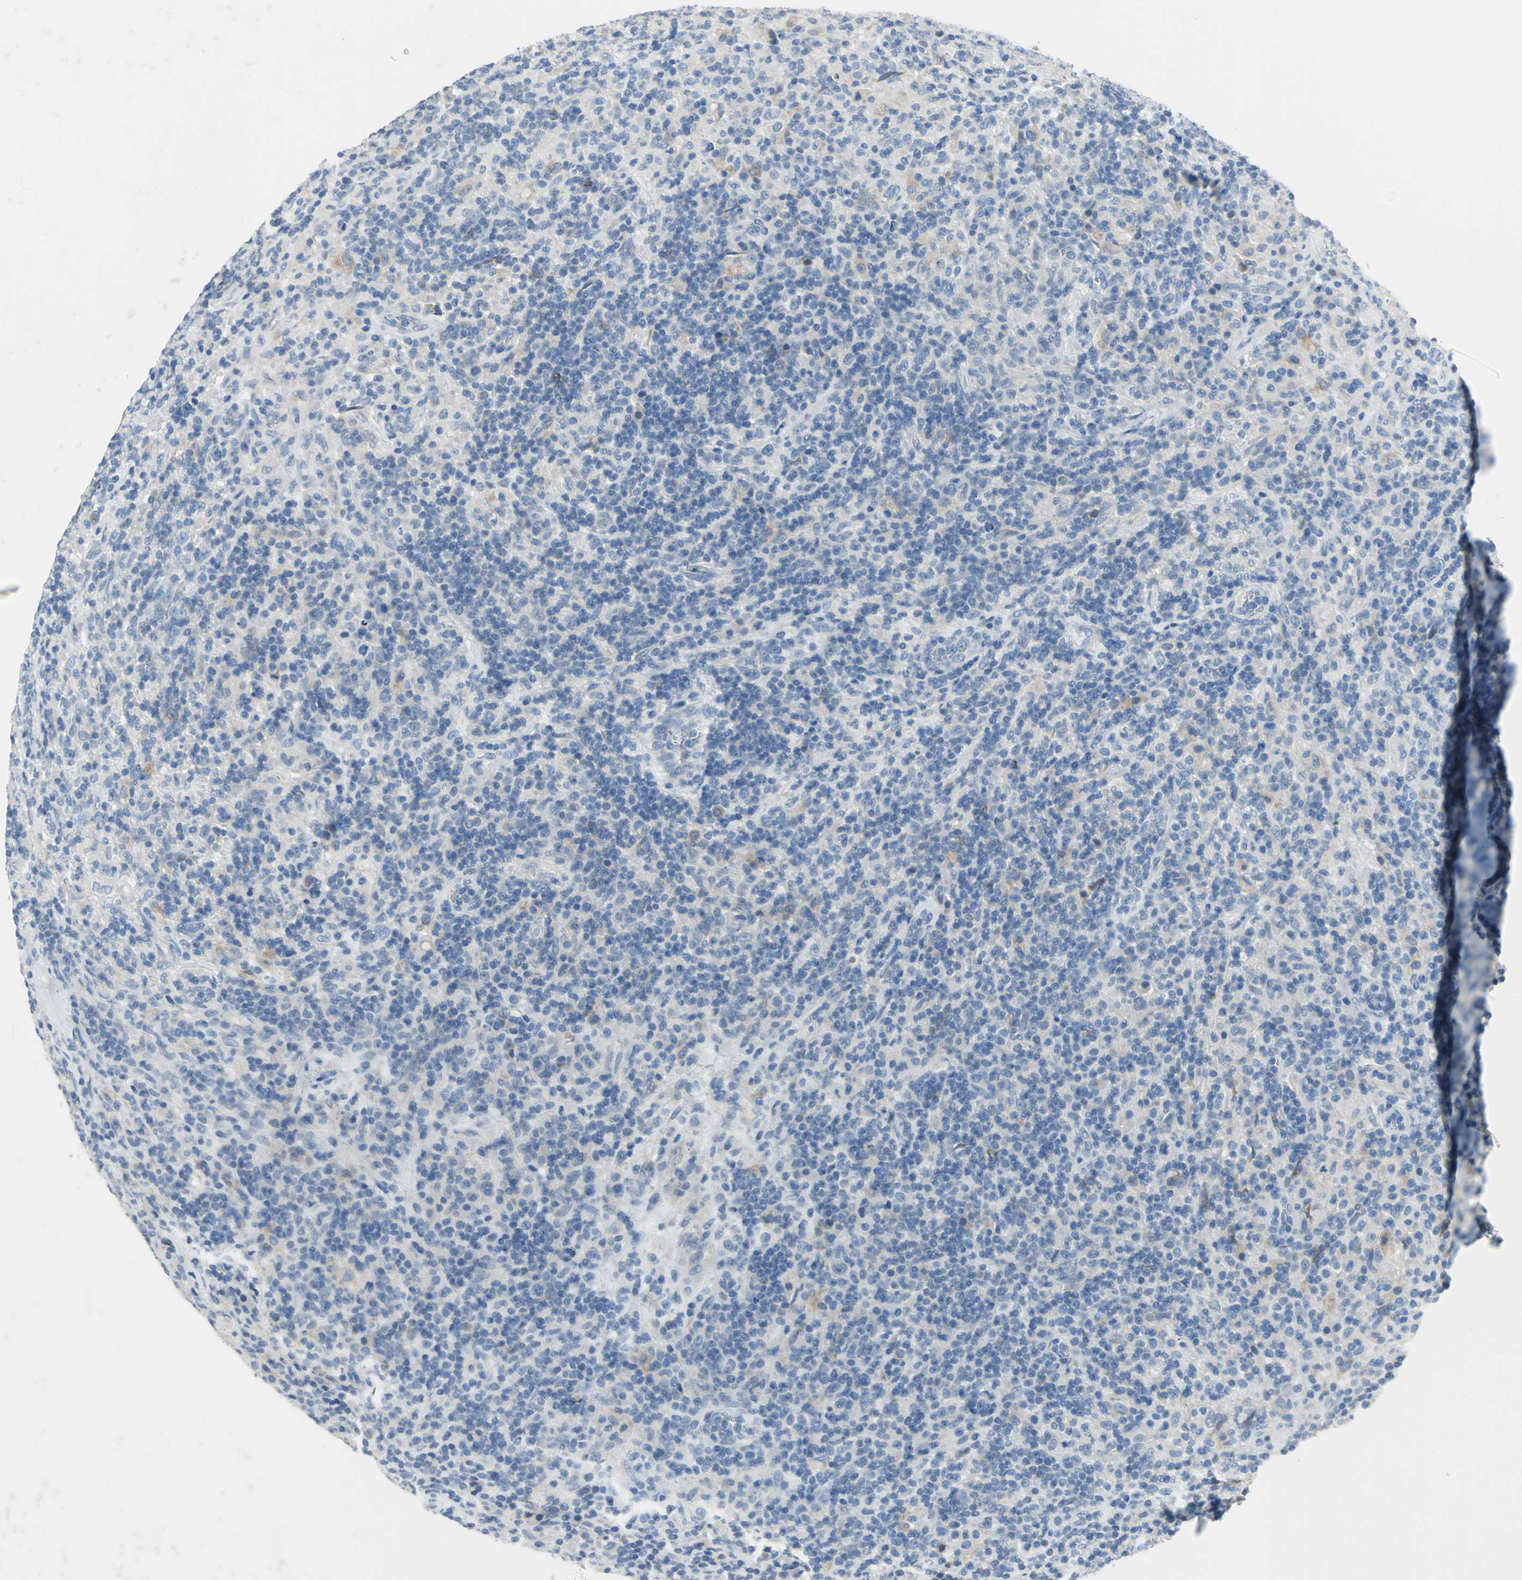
{"staining": {"intensity": "weak", "quantity": "<25%", "location": "cytoplasmic/membranous"}, "tissue": "lymphoma", "cell_type": "Tumor cells", "image_type": "cancer", "snomed": [{"axis": "morphology", "description": "Hodgkin's disease, NOS"}, {"axis": "topography", "description": "Lymph node"}], "caption": "There is no significant staining in tumor cells of Hodgkin's disease. The staining was performed using DAB to visualize the protein expression in brown, while the nuclei were stained in blue with hematoxylin (Magnification: 20x).", "gene": "PTGDS", "patient": {"sex": "male", "age": 70}}